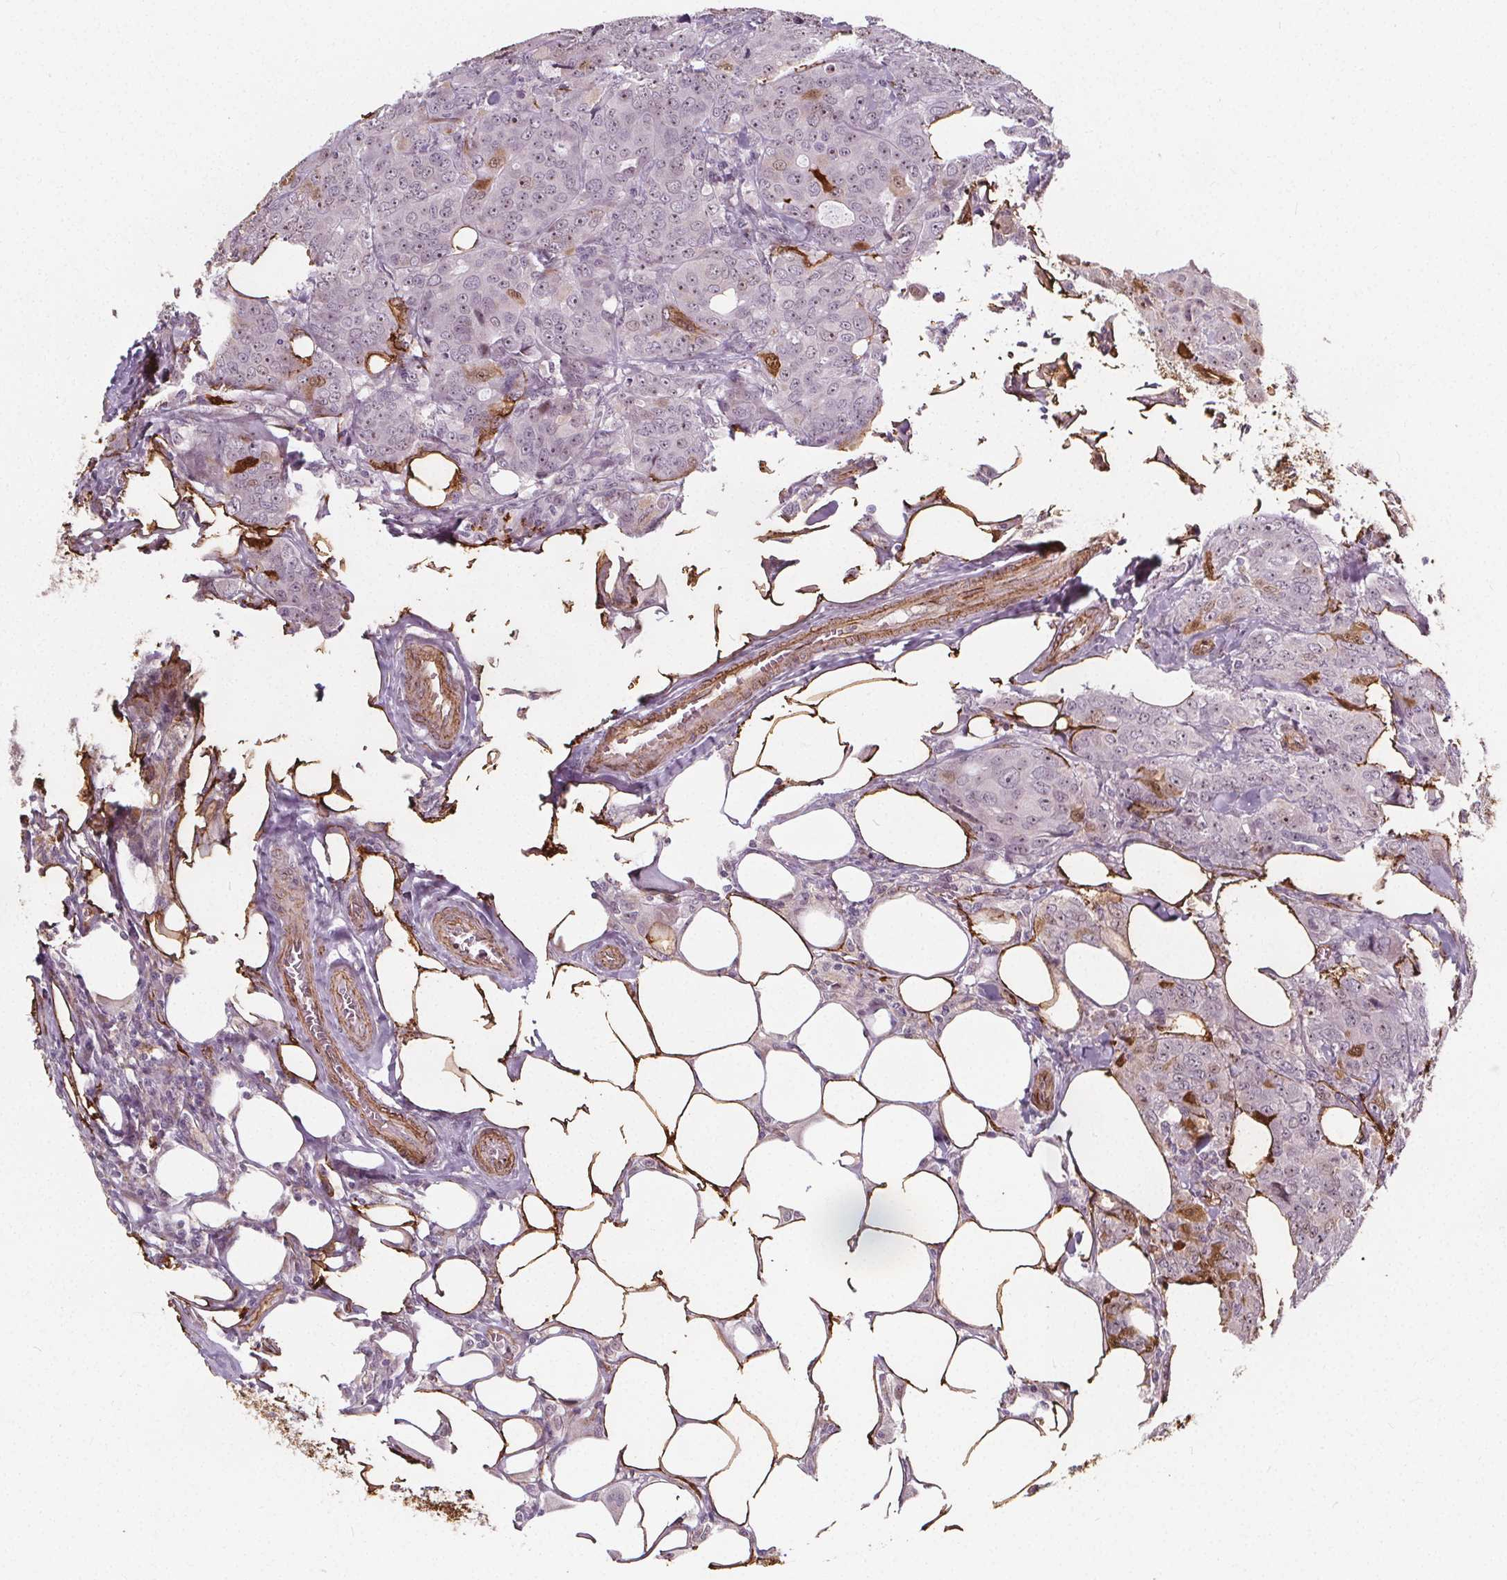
{"staining": {"intensity": "weak", "quantity": "<25%", "location": "nuclear"}, "tissue": "breast cancer", "cell_type": "Tumor cells", "image_type": "cancer", "snomed": [{"axis": "morphology", "description": "Duct carcinoma"}, {"axis": "topography", "description": "Breast"}], "caption": "This is a micrograph of immunohistochemistry (IHC) staining of intraductal carcinoma (breast), which shows no staining in tumor cells. (DAB (3,3'-diaminobenzidine) IHC with hematoxylin counter stain).", "gene": "HAS1", "patient": {"sex": "female", "age": 43}}